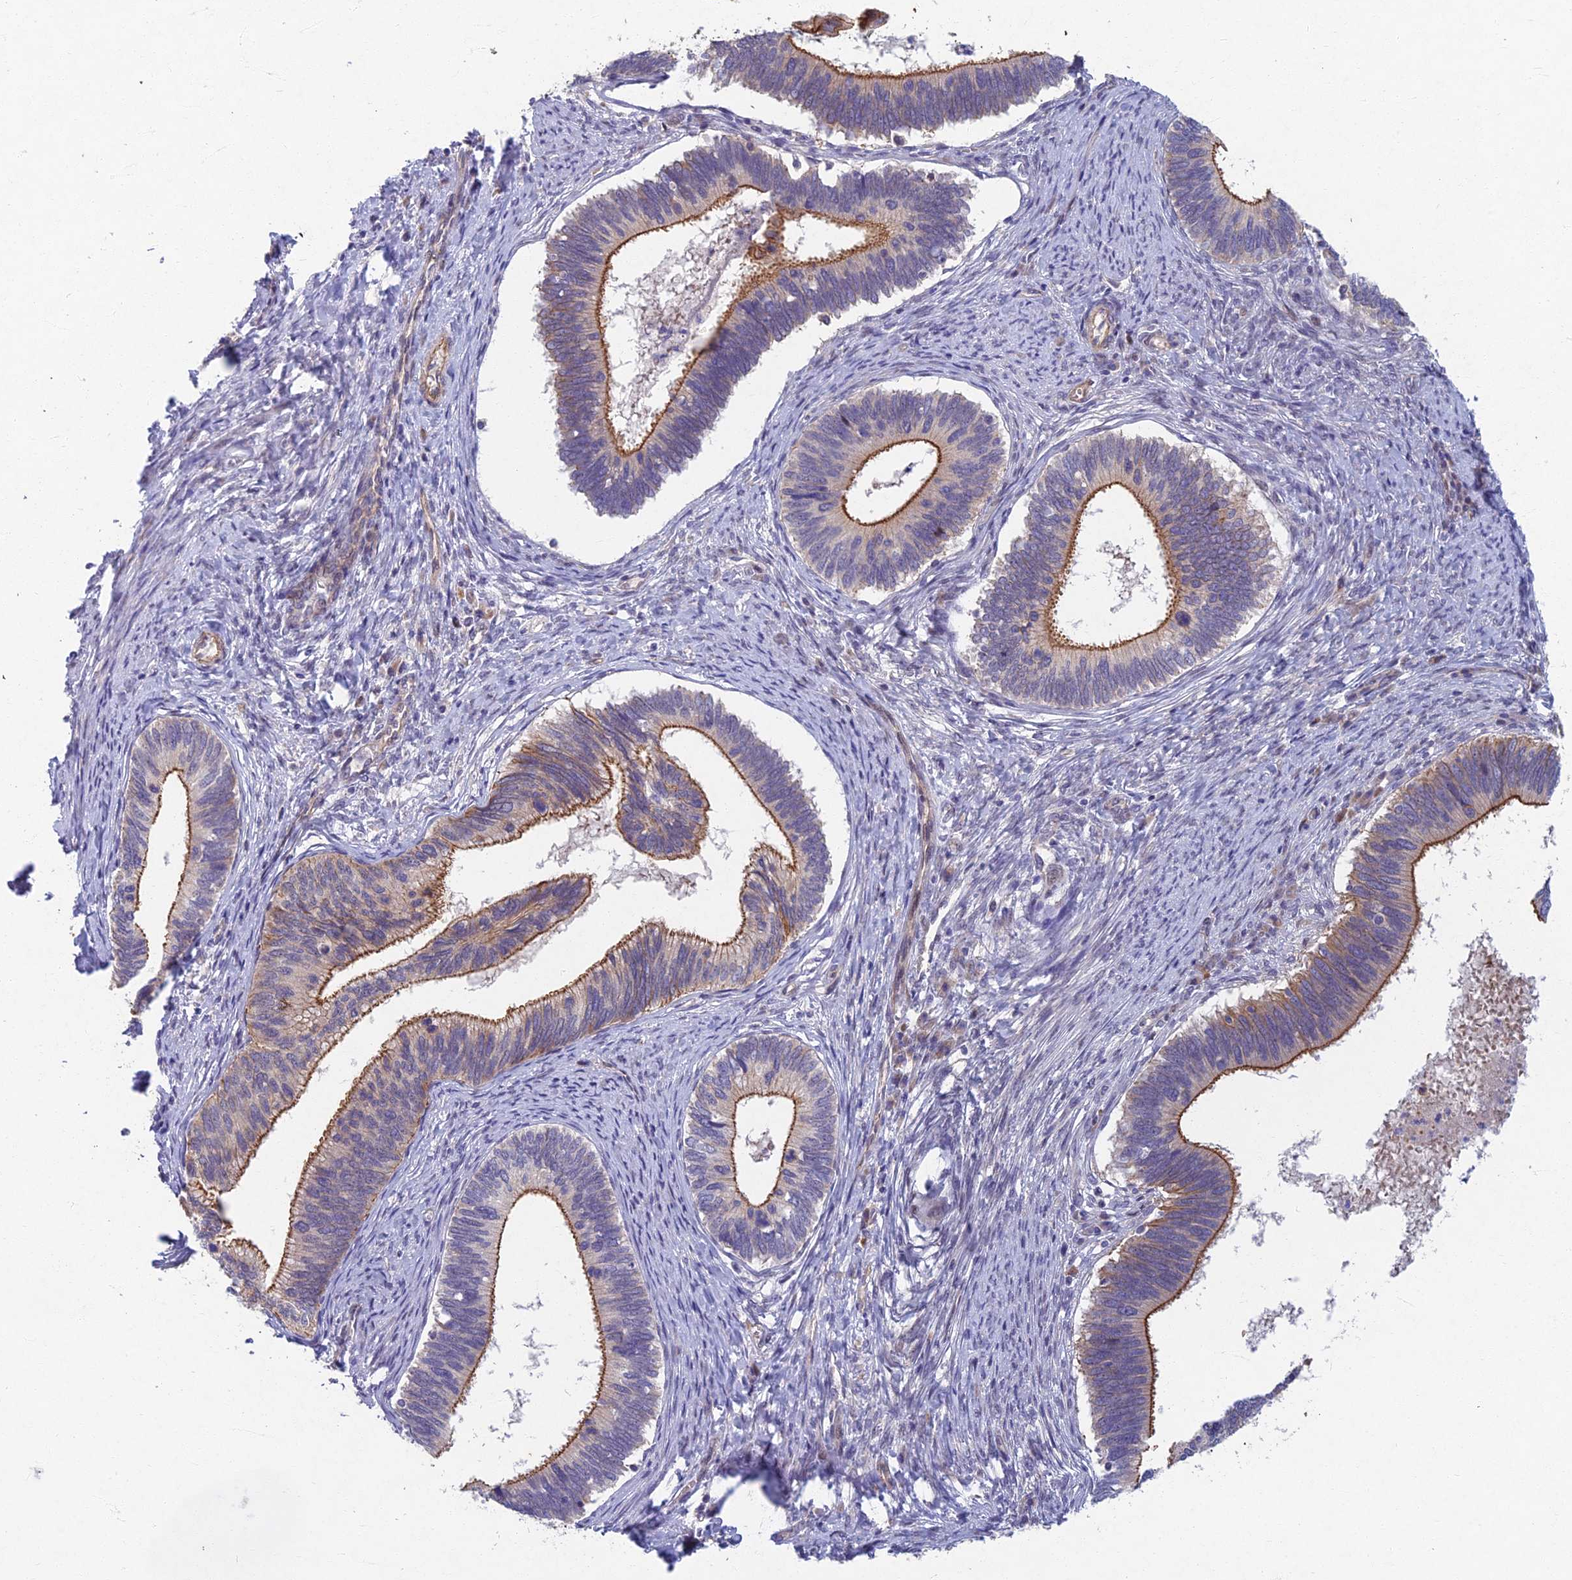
{"staining": {"intensity": "moderate", "quantity": "25%-75%", "location": "cytoplasmic/membranous"}, "tissue": "cervical cancer", "cell_type": "Tumor cells", "image_type": "cancer", "snomed": [{"axis": "morphology", "description": "Adenocarcinoma, NOS"}, {"axis": "topography", "description": "Cervix"}], "caption": "Immunohistochemistry staining of adenocarcinoma (cervical), which reveals medium levels of moderate cytoplasmic/membranous staining in about 25%-75% of tumor cells indicating moderate cytoplasmic/membranous protein staining. The staining was performed using DAB (3,3'-diaminobenzidine) (brown) for protein detection and nuclei were counterstained in hematoxylin (blue).", "gene": "RHBDL2", "patient": {"sex": "female", "age": 42}}